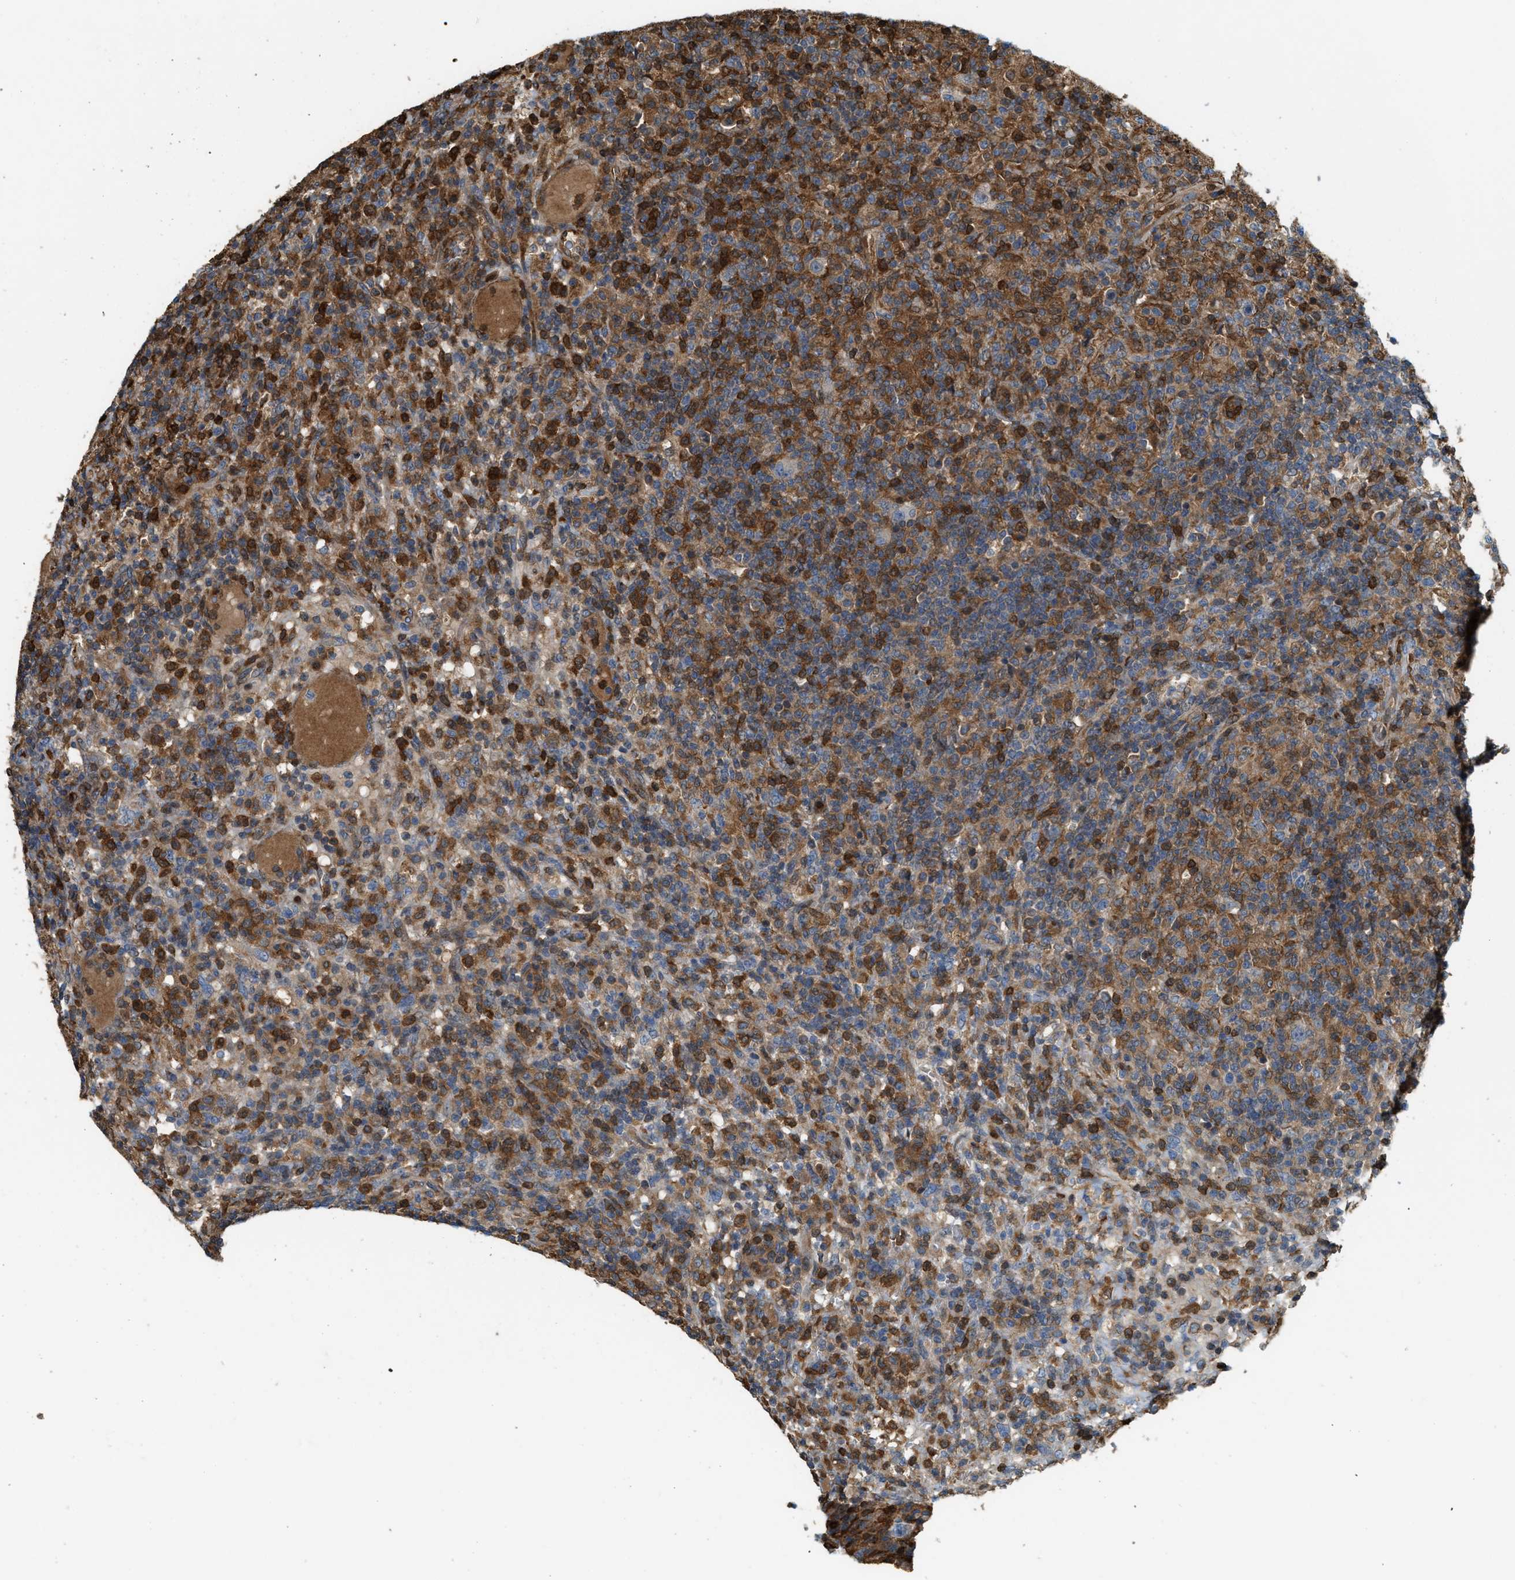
{"staining": {"intensity": "weak", "quantity": "<25%", "location": "cytoplasmic/membranous"}, "tissue": "lymphoma", "cell_type": "Tumor cells", "image_type": "cancer", "snomed": [{"axis": "morphology", "description": "Hodgkin's disease, NOS"}, {"axis": "topography", "description": "Lymph node"}], "caption": "IHC micrograph of human lymphoma stained for a protein (brown), which demonstrates no positivity in tumor cells. The staining was performed using DAB (3,3'-diaminobenzidine) to visualize the protein expression in brown, while the nuclei were stained in blue with hematoxylin (Magnification: 20x).", "gene": "SERPINB5", "patient": {"sex": "male", "age": 70}}